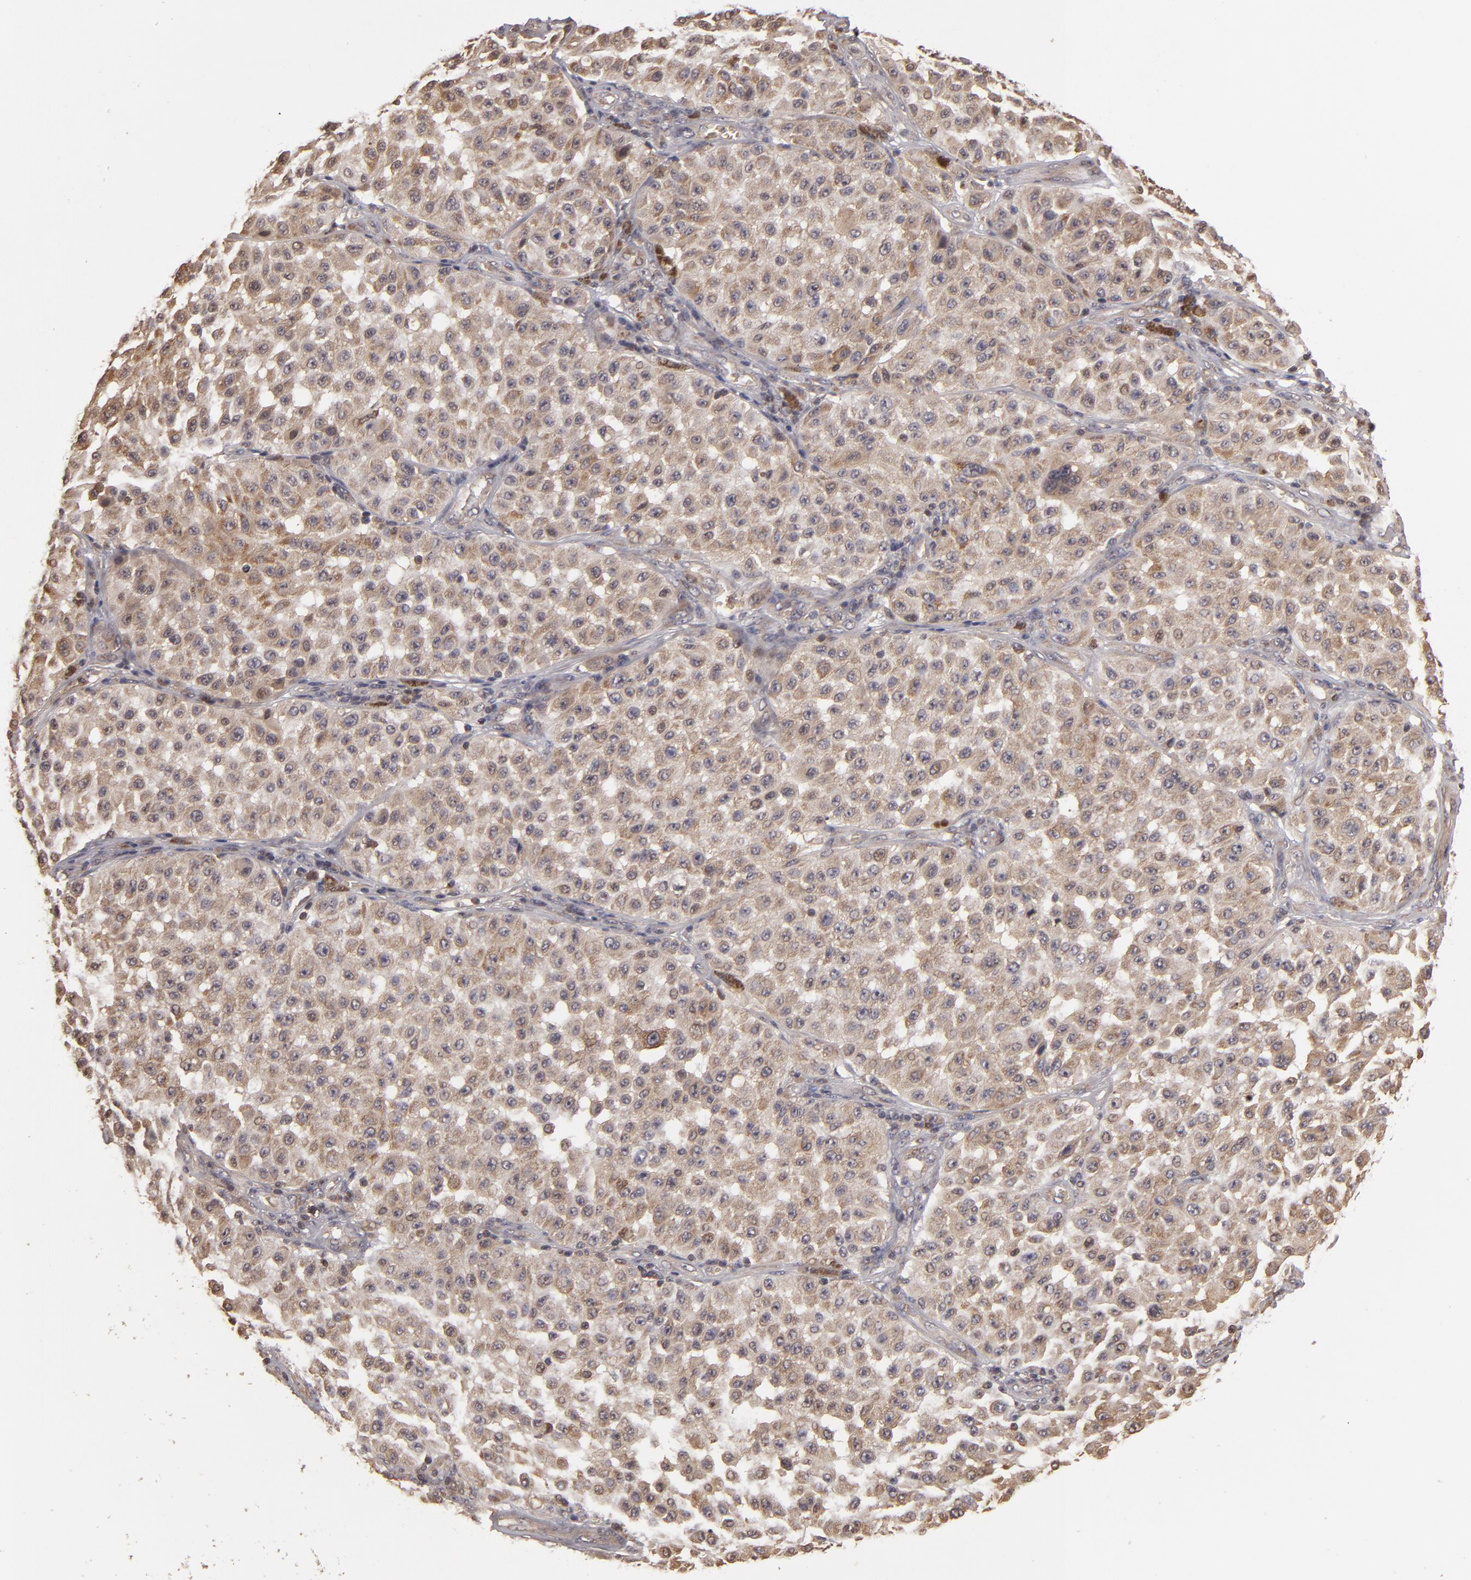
{"staining": {"intensity": "moderate", "quantity": ">75%", "location": "cytoplasmic/membranous"}, "tissue": "melanoma", "cell_type": "Tumor cells", "image_type": "cancer", "snomed": [{"axis": "morphology", "description": "Malignant melanoma, NOS"}, {"axis": "topography", "description": "Skin"}], "caption": "Immunohistochemistry micrograph of human malignant melanoma stained for a protein (brown), which shows medium levels of moderate cytoplasmic/membranous staining in about >75% of tumor cells.", "gene": "MAPK3", "patient": {"sex": "female", "age": 64}}